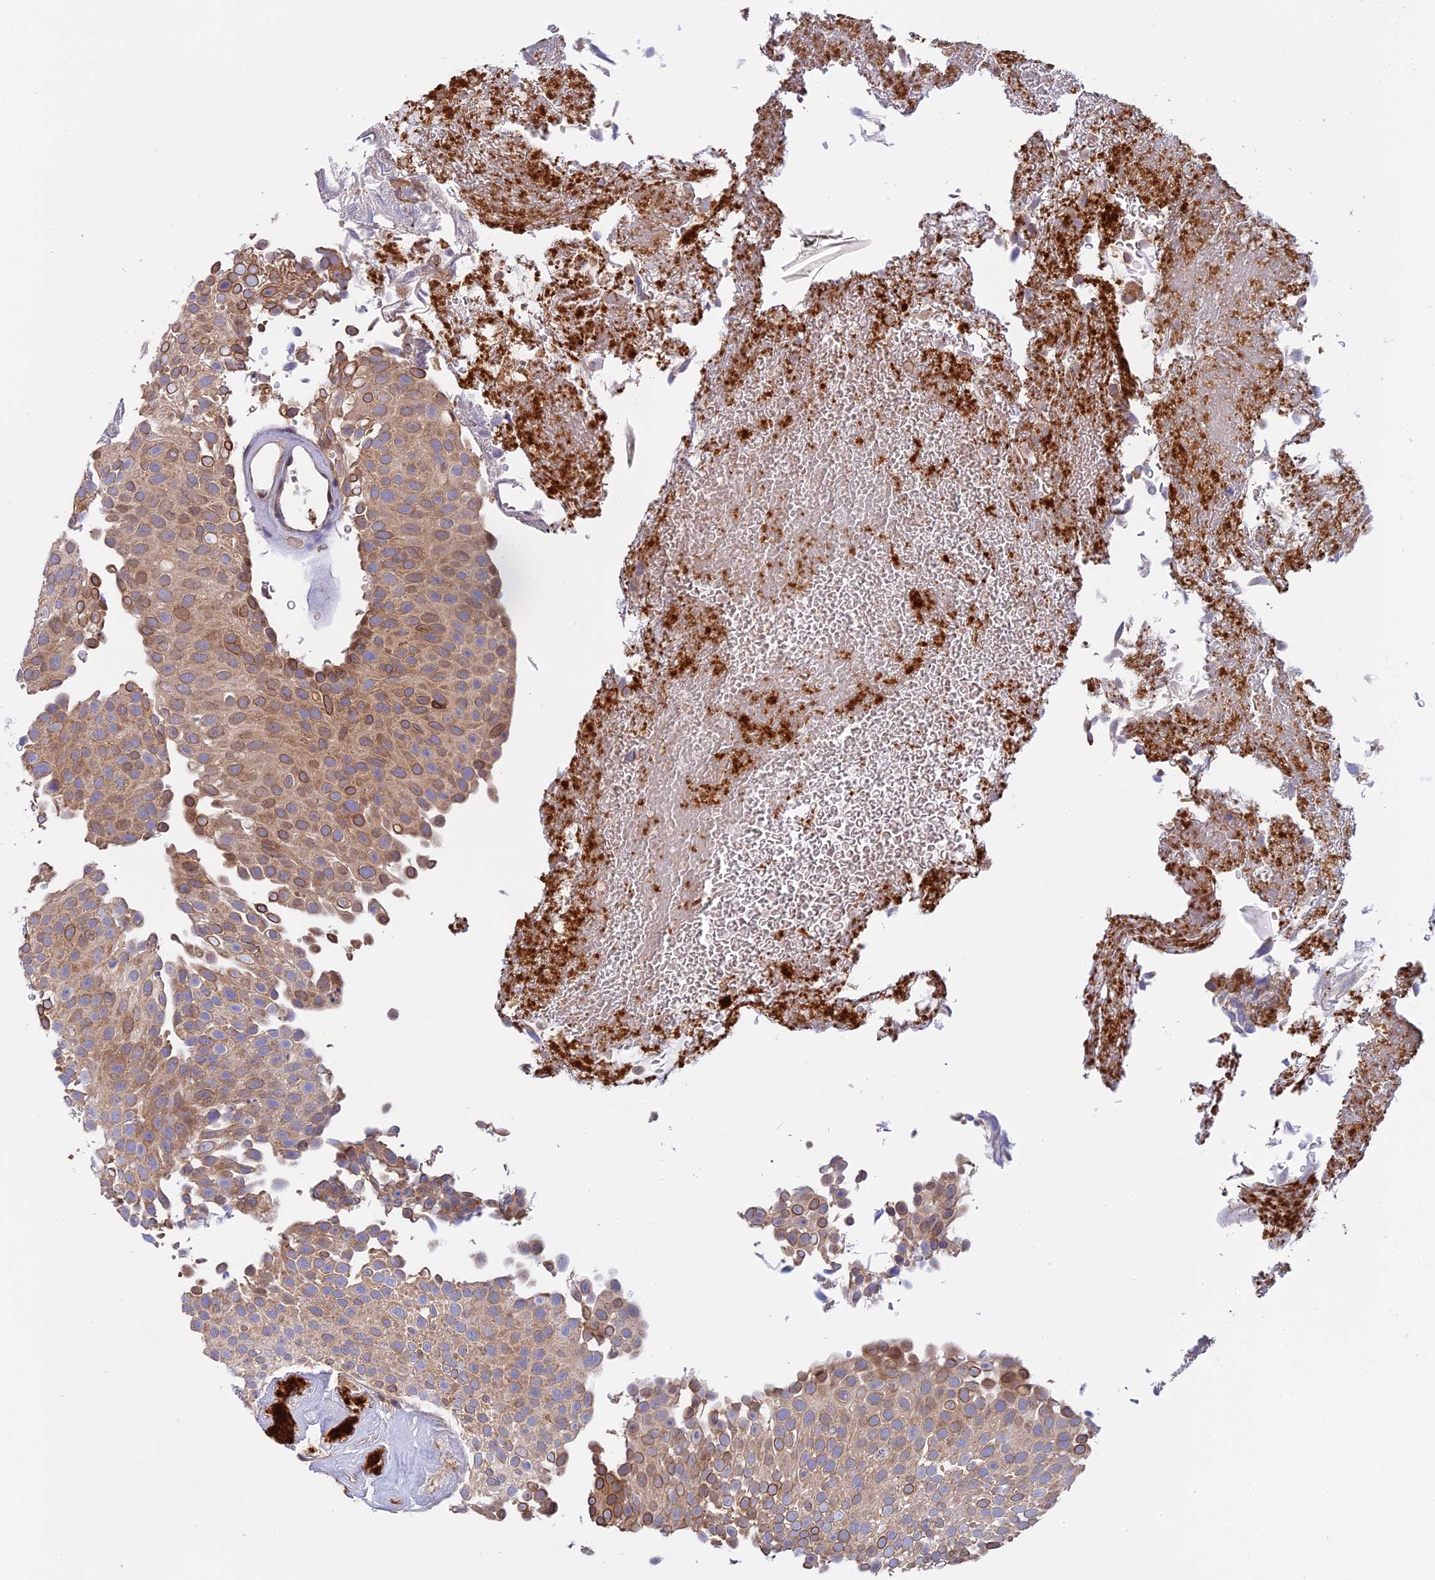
{"staining": {"intensity": "moderate", "quantity": "<25%", "location": "cytoplasmic/membranous"}, "tissue": "urothelial cancer", "cell_type": "Tumor cells", "image_type": "cancer", "snomed": [{"axis": "morphology", "description": "Urothelial carcinoma, Low grade"}, {"axis": "topography", "description": "Urinary bladder"}], "caption": "A photomicrograph showing moderate cytoplasmic/membranous staining in approximately <25% of tumor cells in urothelial cancer, as visualized by brown immunohistochemical staining.", "gene": "IL21R", "patient": {"sex": "male", "age": 78}}